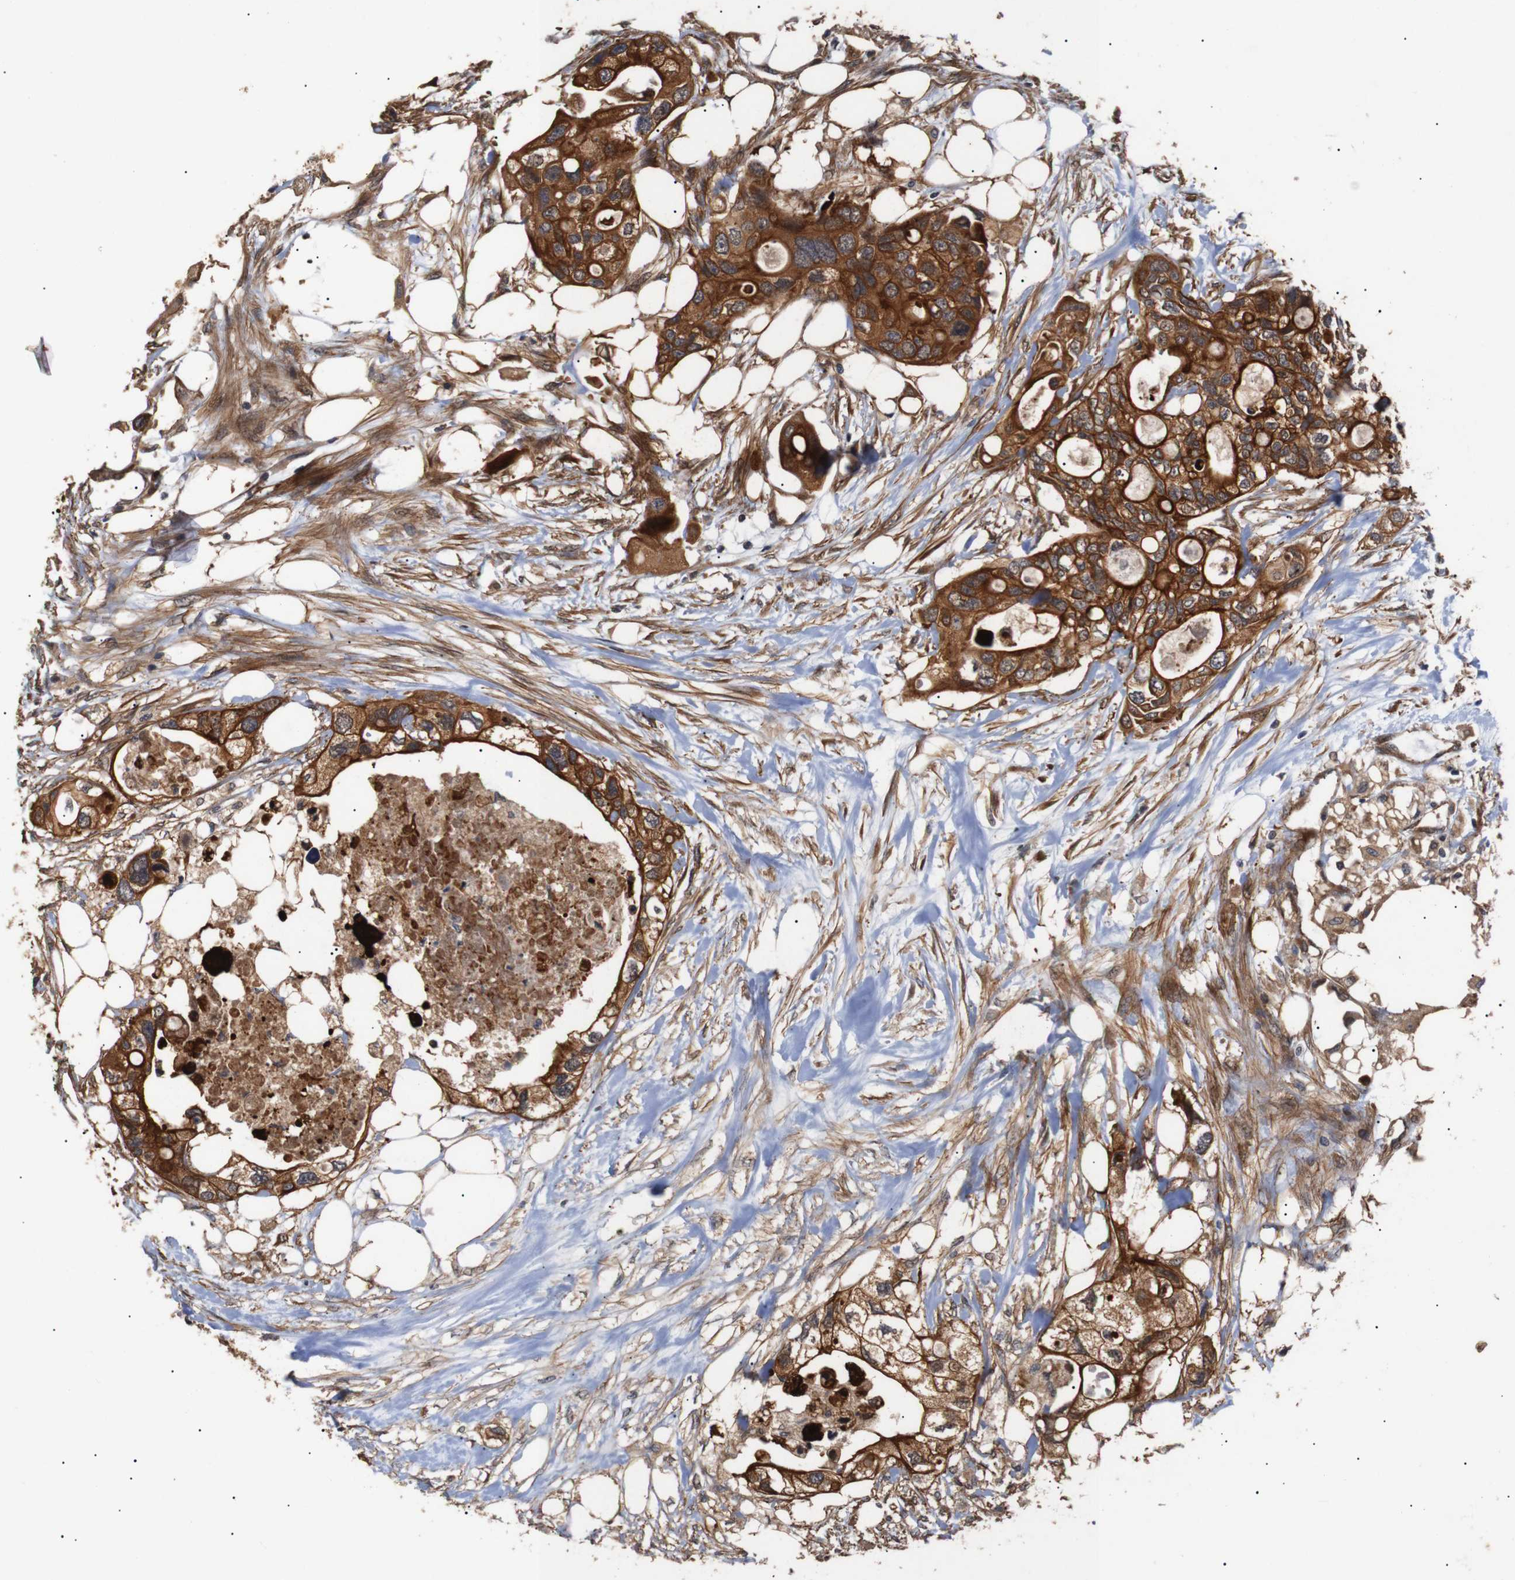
{"staining": {"intensity": "strong", "quantity": ">75%", "location": "cytoplasmic/membranous"}, "tissue": "colorectal cancer", "cell_type": "Tumor cells", "image_type": "cancer", "snomed": [{"axis": "morphology", "description": "Adenocarcinoma, NOS"}, {"axis": "topography", "description": "Colon"}], "caption": "A brown stain labels strong cytoplasmic/membranous expression of a protein in human adenocarcinoma (colorectal) tumor cells.", "gene": "PAWR", "patient": {"sex": "female", "age": 57}}